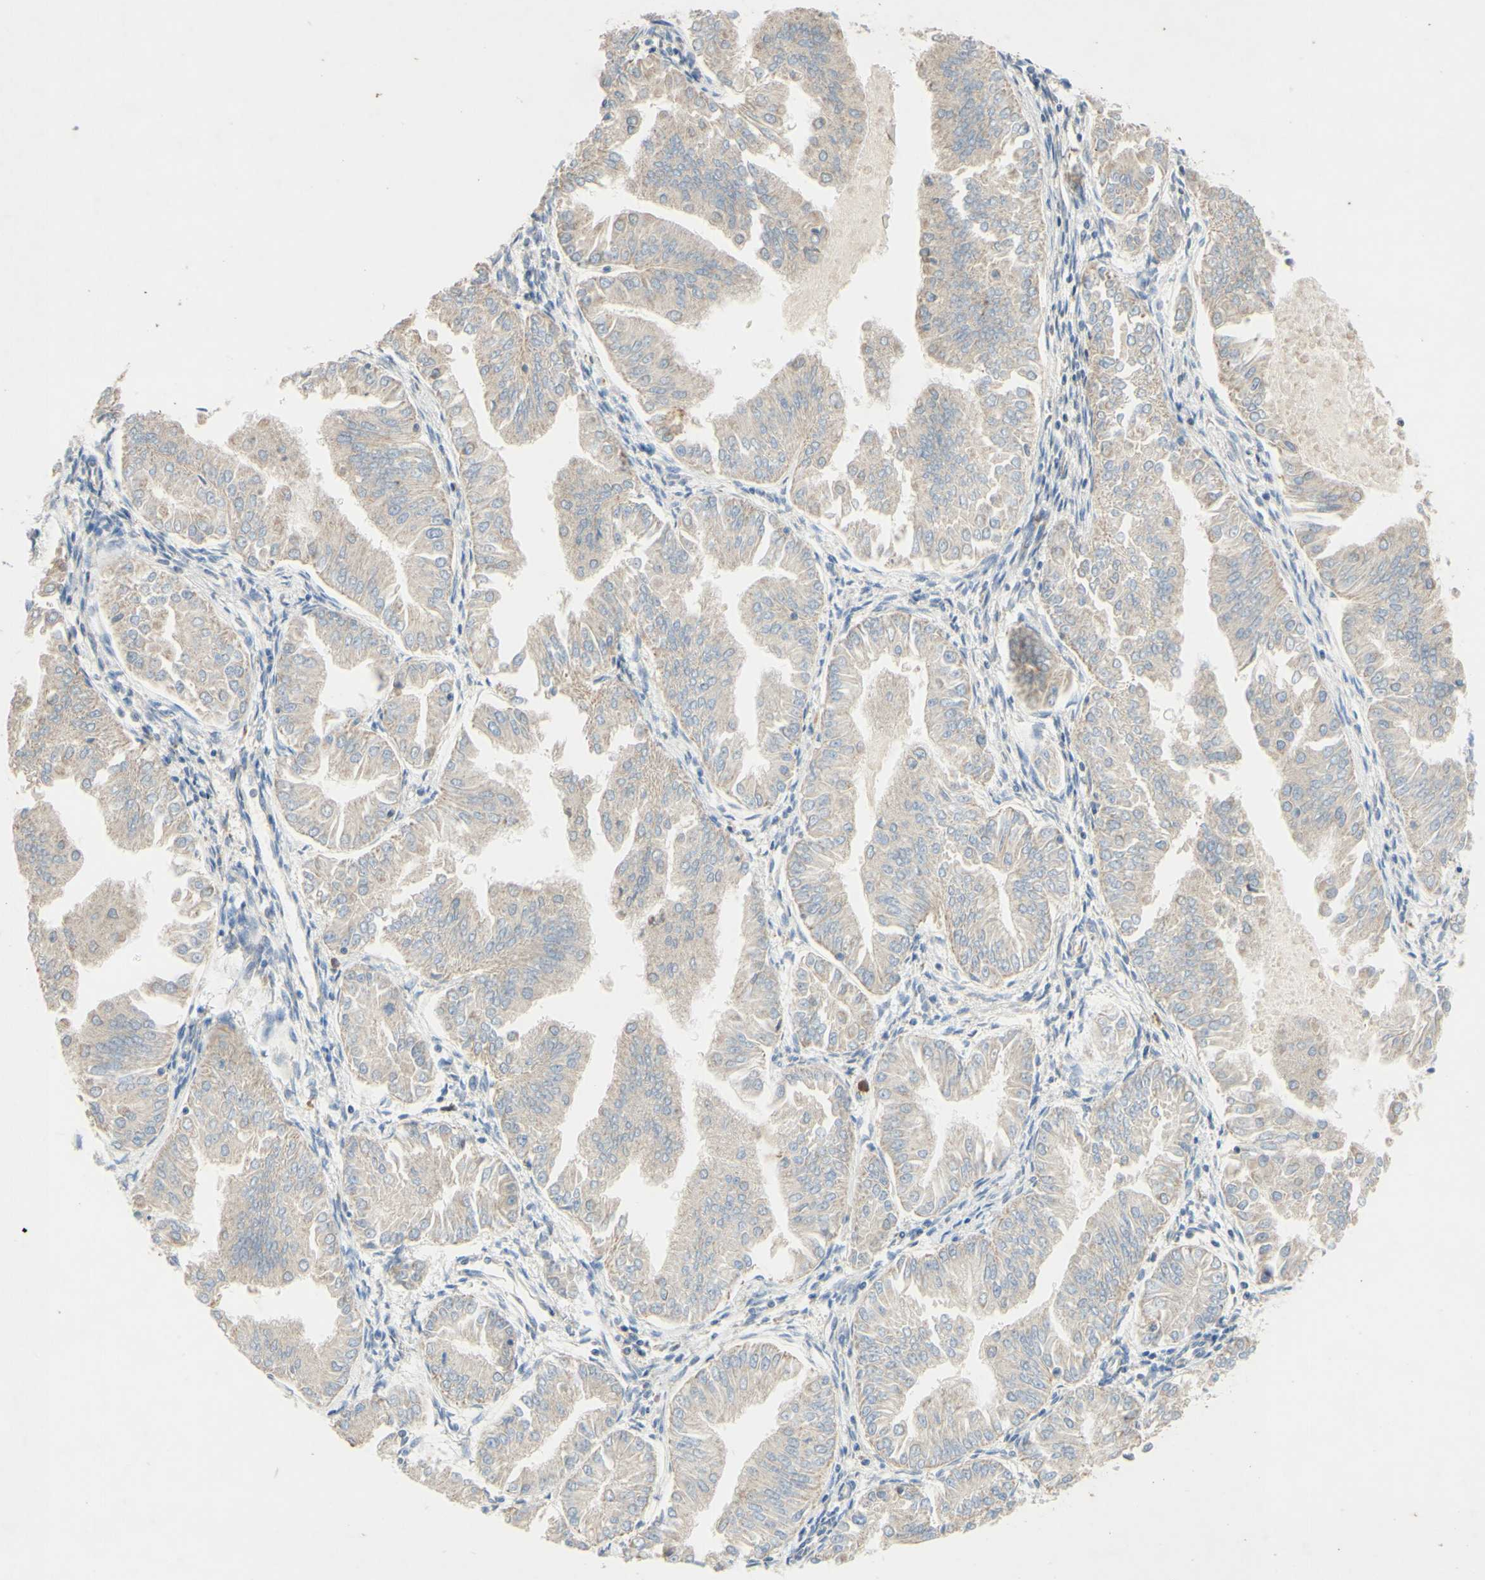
{"staining": {"intensity": "weak", "quantity": ">75%", "location": "cytoplasmic/membranous"}, "tissue": "endometrial cancer", "cell_type": "Tumor cells", "image_type": "cancer", "snomed": [{"axis": "morphology", "description": "Adenocarcinoma, NOS"}, {"axis": "topography", "description": "Endometrium"}], "caption": "Immunohistochemistry (IHC) of human endometrial adenocarcinoma shows low levels of weak cytoplasmic/membranous positivity in approximately >75% of tumor cells.", "gene": "GATA1", "patient": {"sex": "female", "age": 53}}